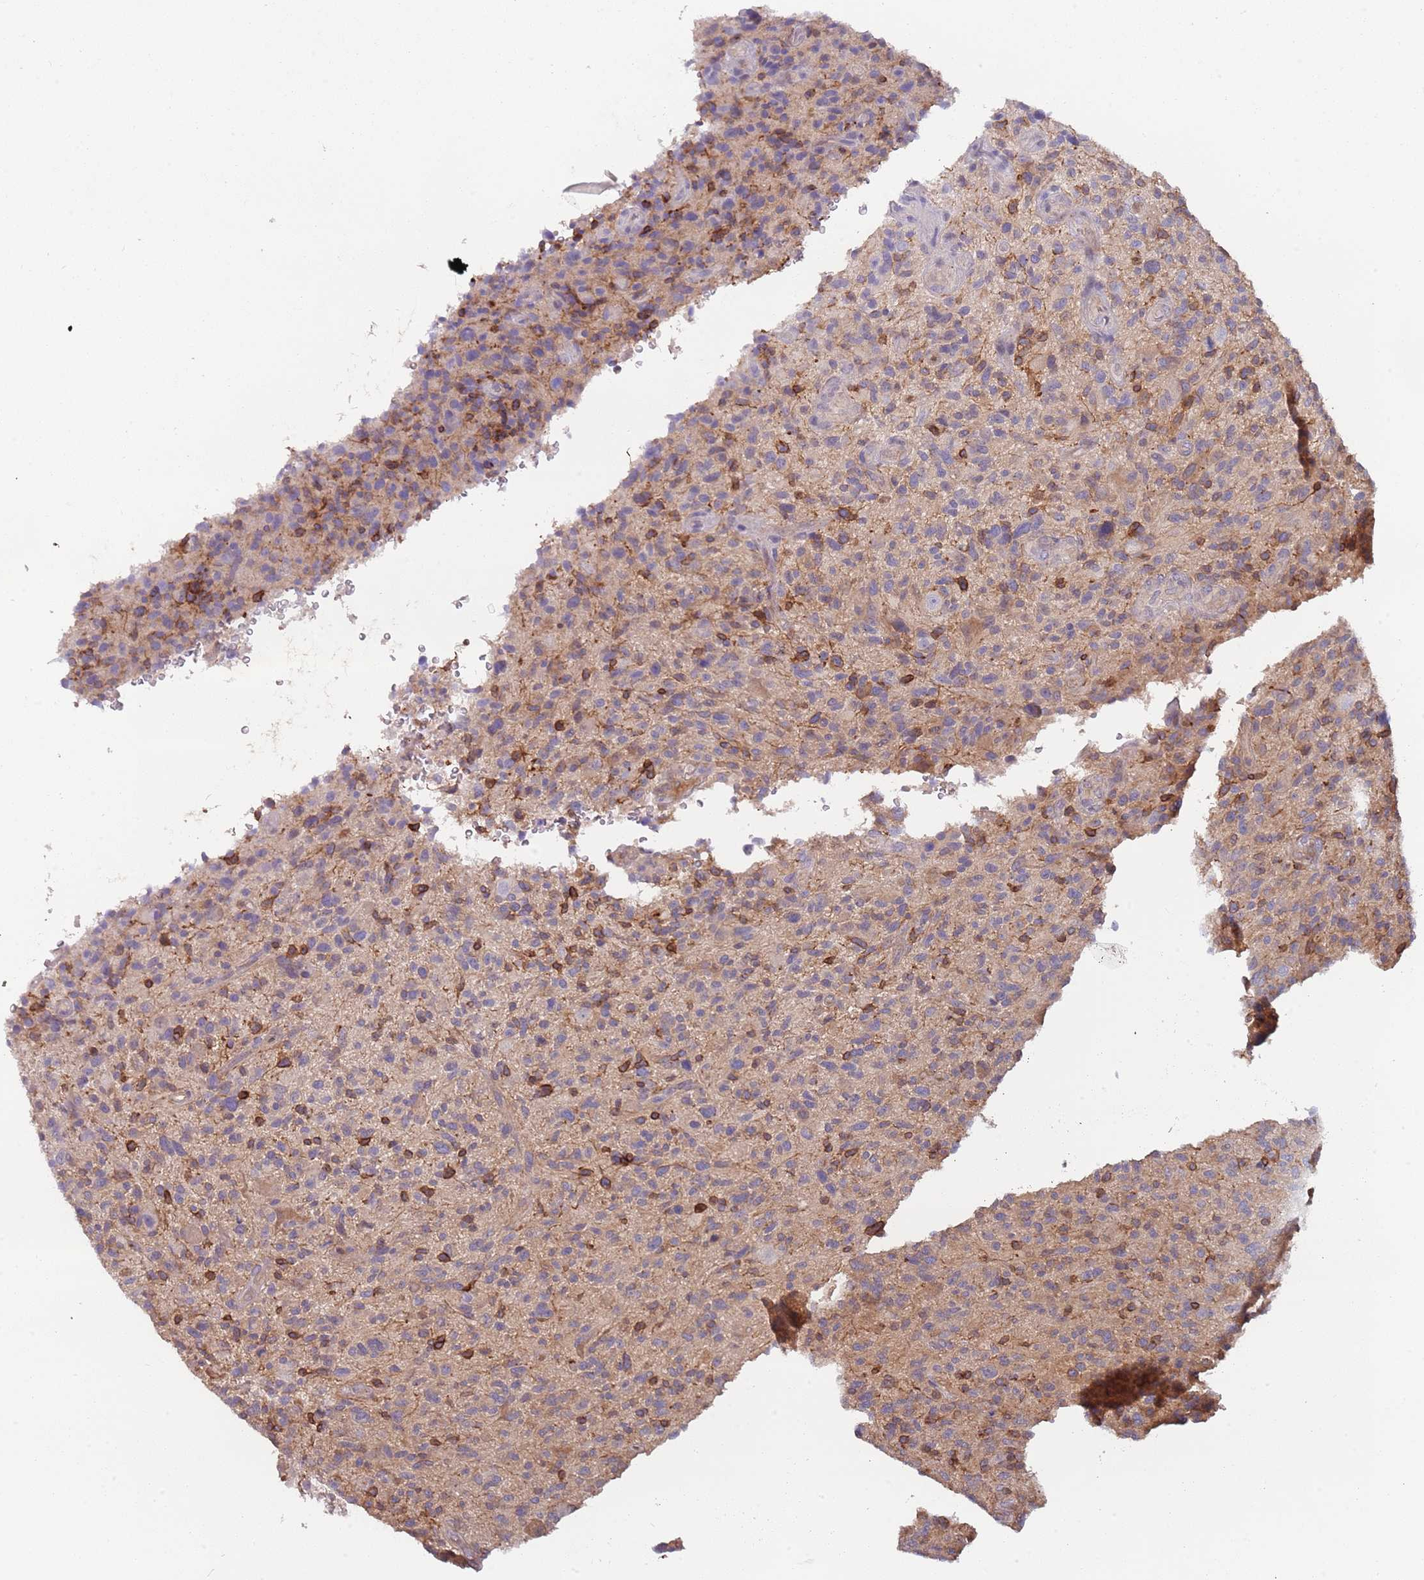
{"staining": {"intensity": "moderate", "quantity": "<25%", "location": "cytoplasmic/membranous"}, "tissue": "glioma", "cell_type": "Tumor cells", "image_type": "cancer", "snomed": [{"axis": "morphology", "description": "Glioma, malignant, High grade"}, {"axis": "topography", "description": "Brain"}], "caption": "A high-resolution photomicrograph shows immunohistochemistry (IHC) staining of malignant high-grade glioma, which reveals moderate cytoplasmic/membranous expression in approximately <25% of tumor cells.", "gene": "GSDMD", "patient": {"sex": "male", "age": 47}}